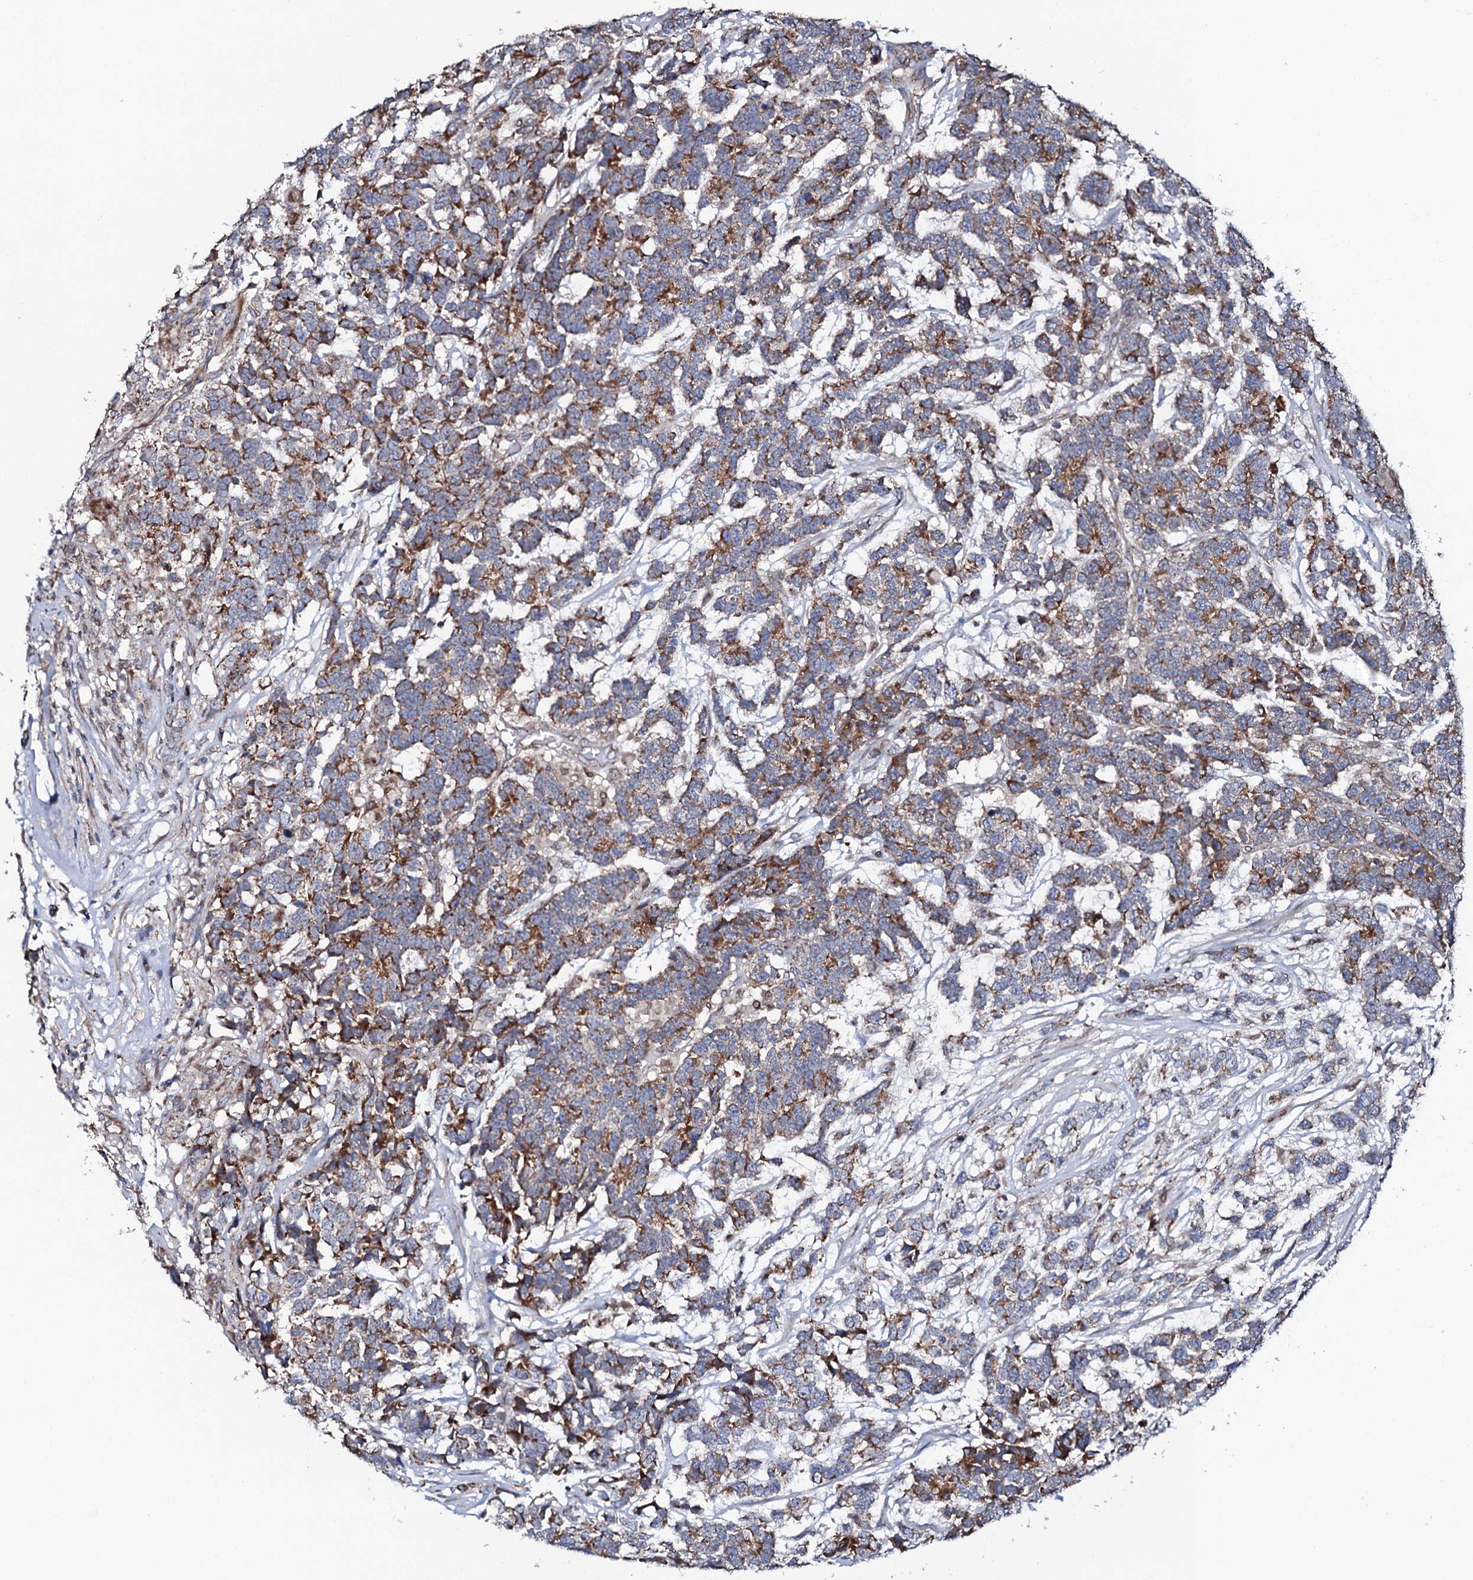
{"staining": {"intensity": "moderate", "quantity": ">75%", "location": "cytoplasmic/membranous"}, "tissue": "testis cancer", "cell_type": "Tumor cells", "image_type": "cancer", "snomed": [{"axis": "morphology", "description": "Carcinoma, Embryonal, NOS"}, {"axis": "topography", "description": "Testis"}], "caption": "An IHC histopathology image of neoplastic tissue is shown. Protein staining in brown highlights moderate cytoplasmic/membranous positivity in testis cancer within tumor cells.", "gene": "PPP1R3D", "patient": {"sex": "male", "age": 26}}